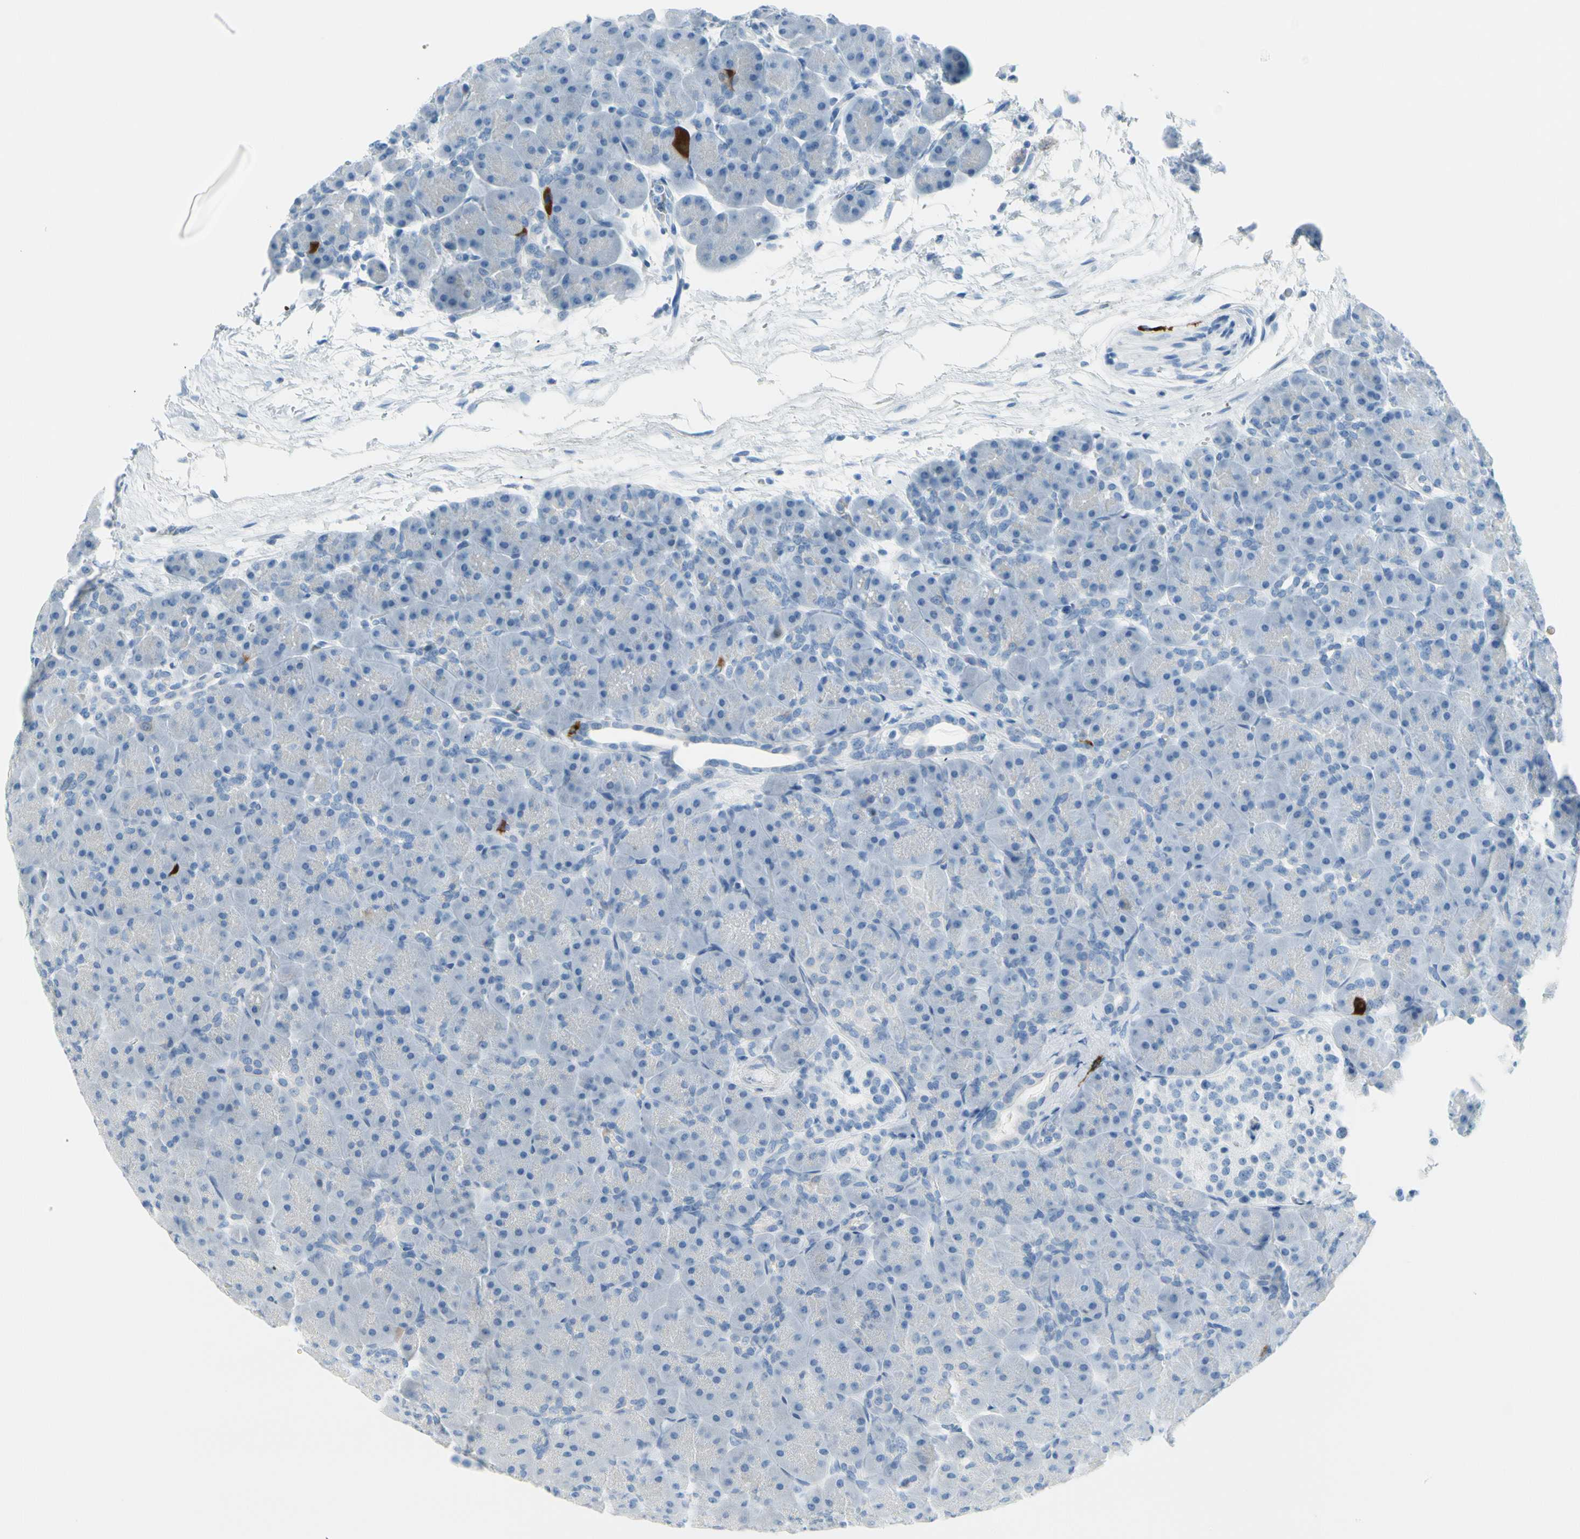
{"staining": {"intensity": "negative", "quantity": "none", "location": "none"}, "tissue": "pancreas", "cell_type": "Exocrine glandular cells", "image_type": "normal", "snomed": [{"axis": "morphology", "description": "Normal tissue, NOS"}, {"axis": "topography", "description": "Pancreas"}], "caption": "Photomicrograph shows no significant protein staining in exocrine glandular cells of unremarkable pancreas. (Brightfield microscopy of DAB immunohistochemistry (IHC) at high magnification).", "gene": "TACC3", "patient": {"sex": "male", "age": 66}}